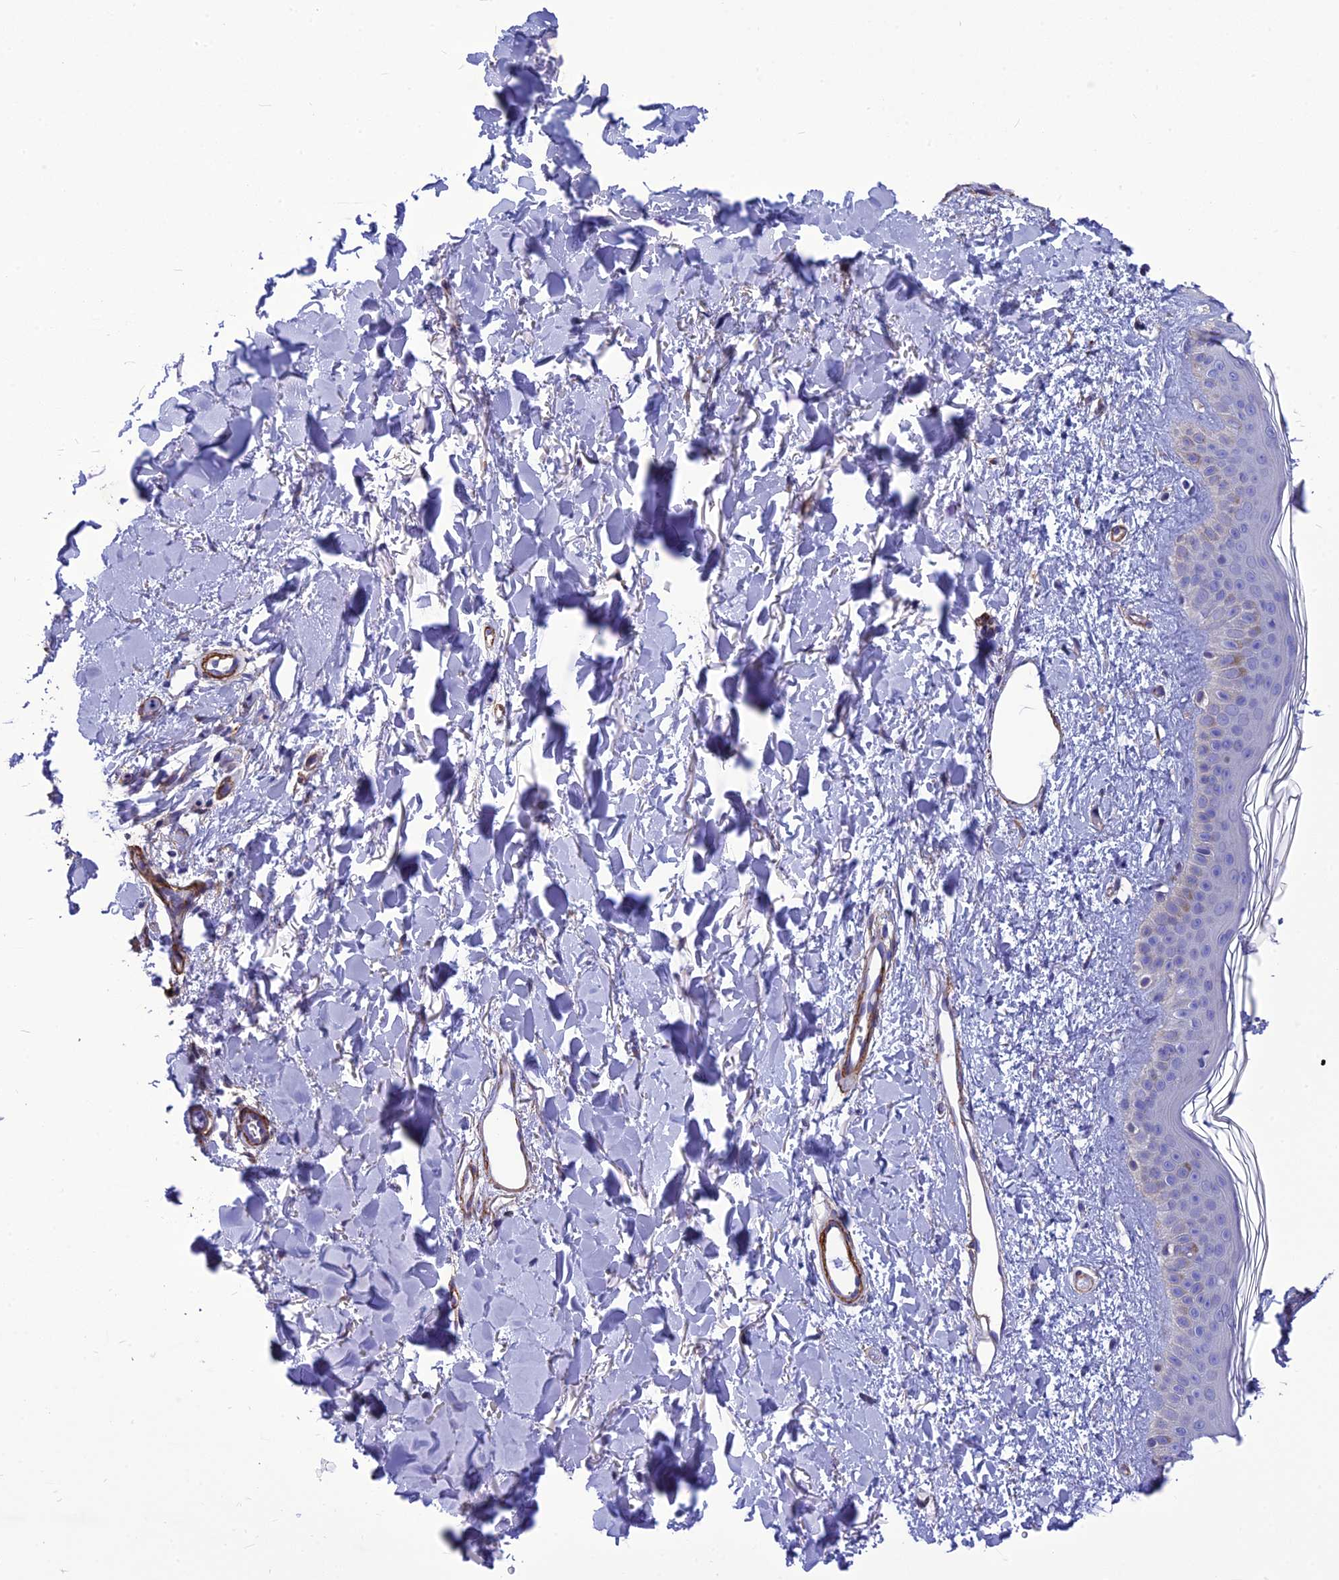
{"staining": {"intensity": "negative", "quantity": "none", "location": "none"}, "tissue": "skin", "cell_type": "Fibroblasts", "image_type": "normal", "snomed": [{"axis": "morphology", "description": "Normal tissue, NOS"}, {"axis": "topography", "description": "Skin"}], "caption": "High power microscopy micrograph of an immunohistochemistry histopathology image of unremarkable skin, revealing no significant staining in fibroblasts.", "gene": "NKD1", "patient": {"sex": "female", "age": 58}}